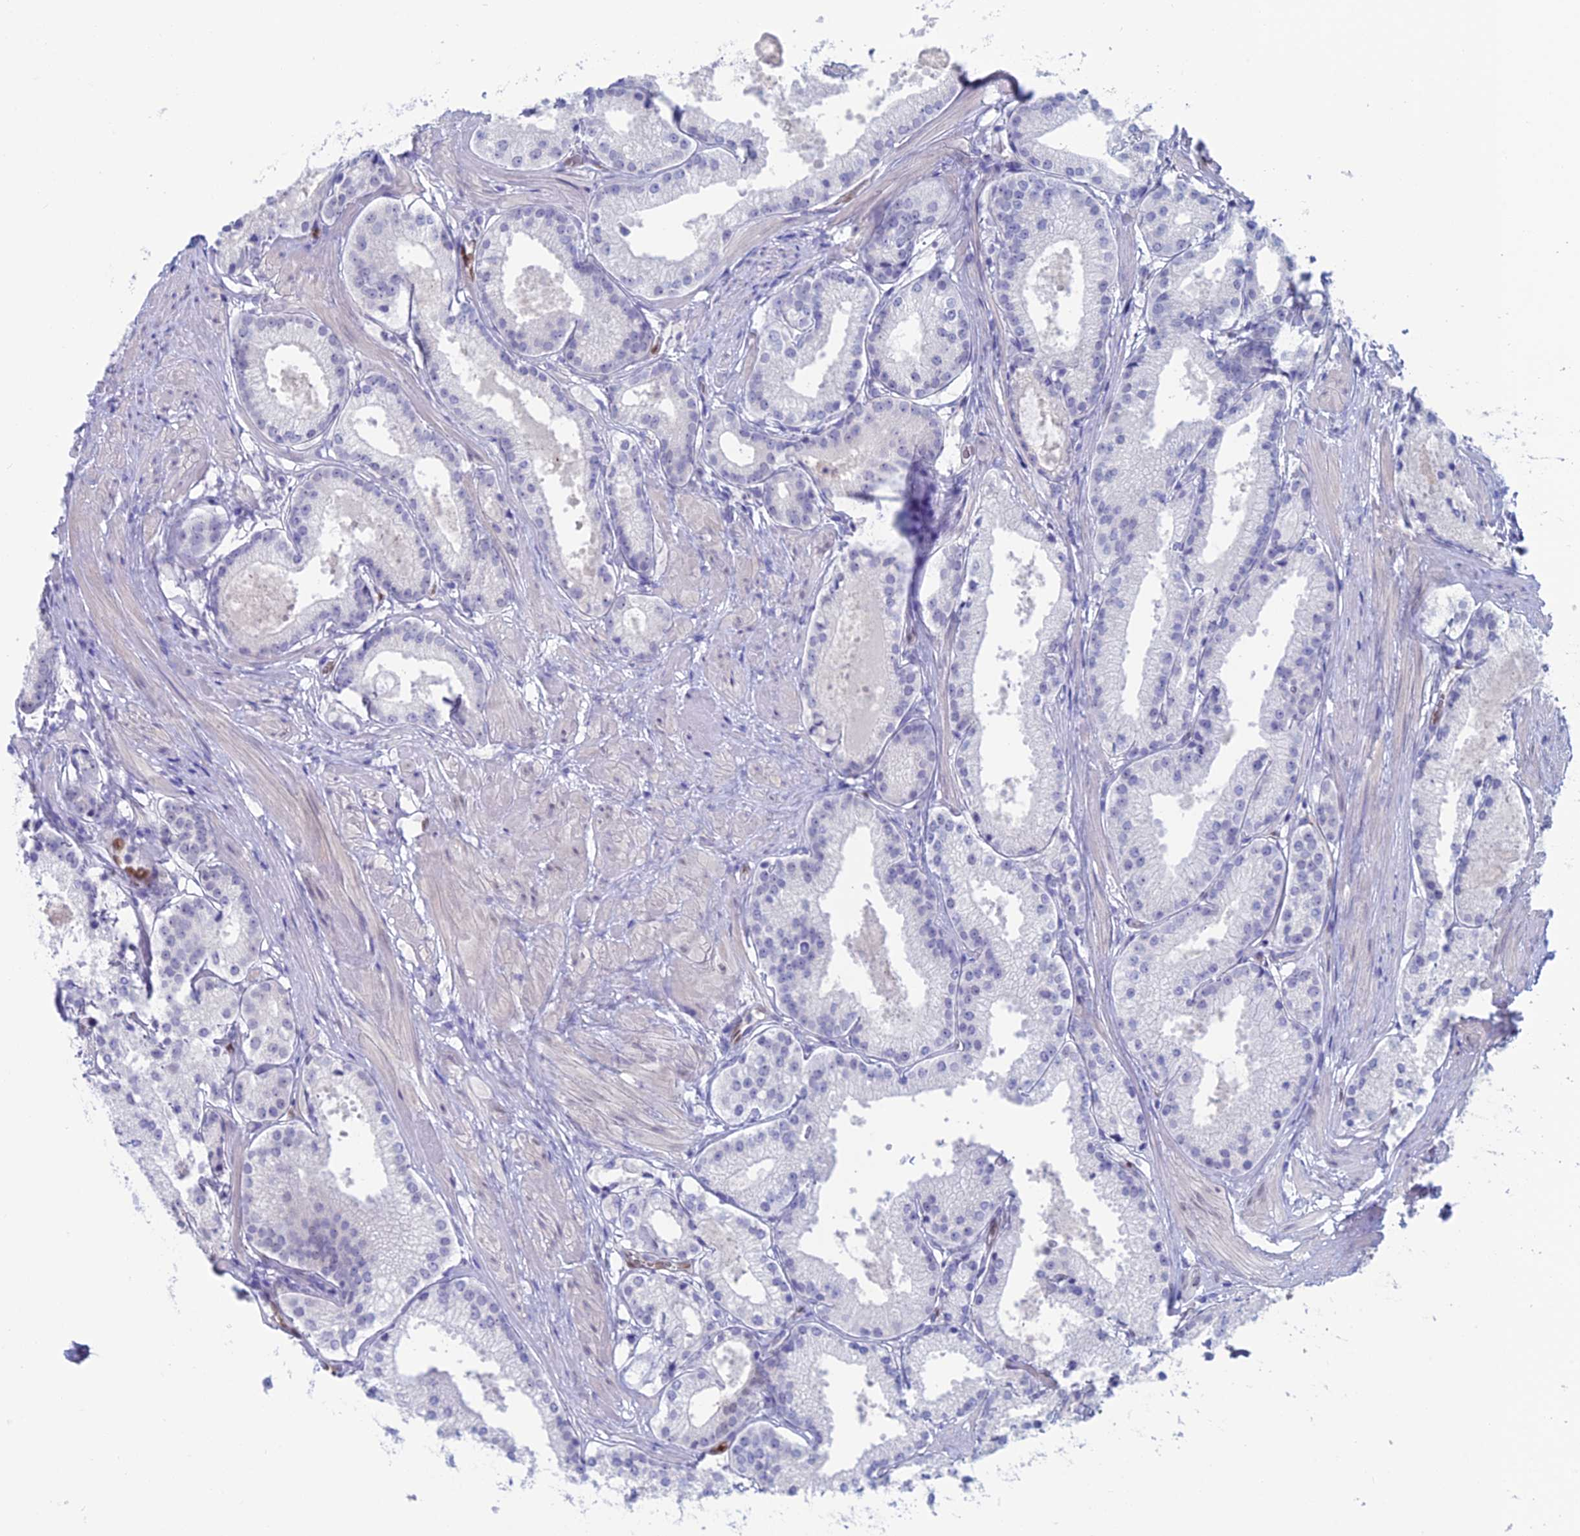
{"staining": {"intensity": "negative", "quantity": "none", "location": "none"}, "tissue": "prostate cancer", "cell_type": "Tumor cells", "image_type": "cancer", "snomed": [{"axis": "morphology", "description": "Adenocarcinoma, Low grade"}, {"axis": "topography", "description": "Prostate"}], "caption": "Protein analysis of prostate cancer (low-grade adenocarcinoma) demonstrates no significant expression in tumor cells.", "gene": "NOL4L", "patient": {"sex": "male", "age": 57}}